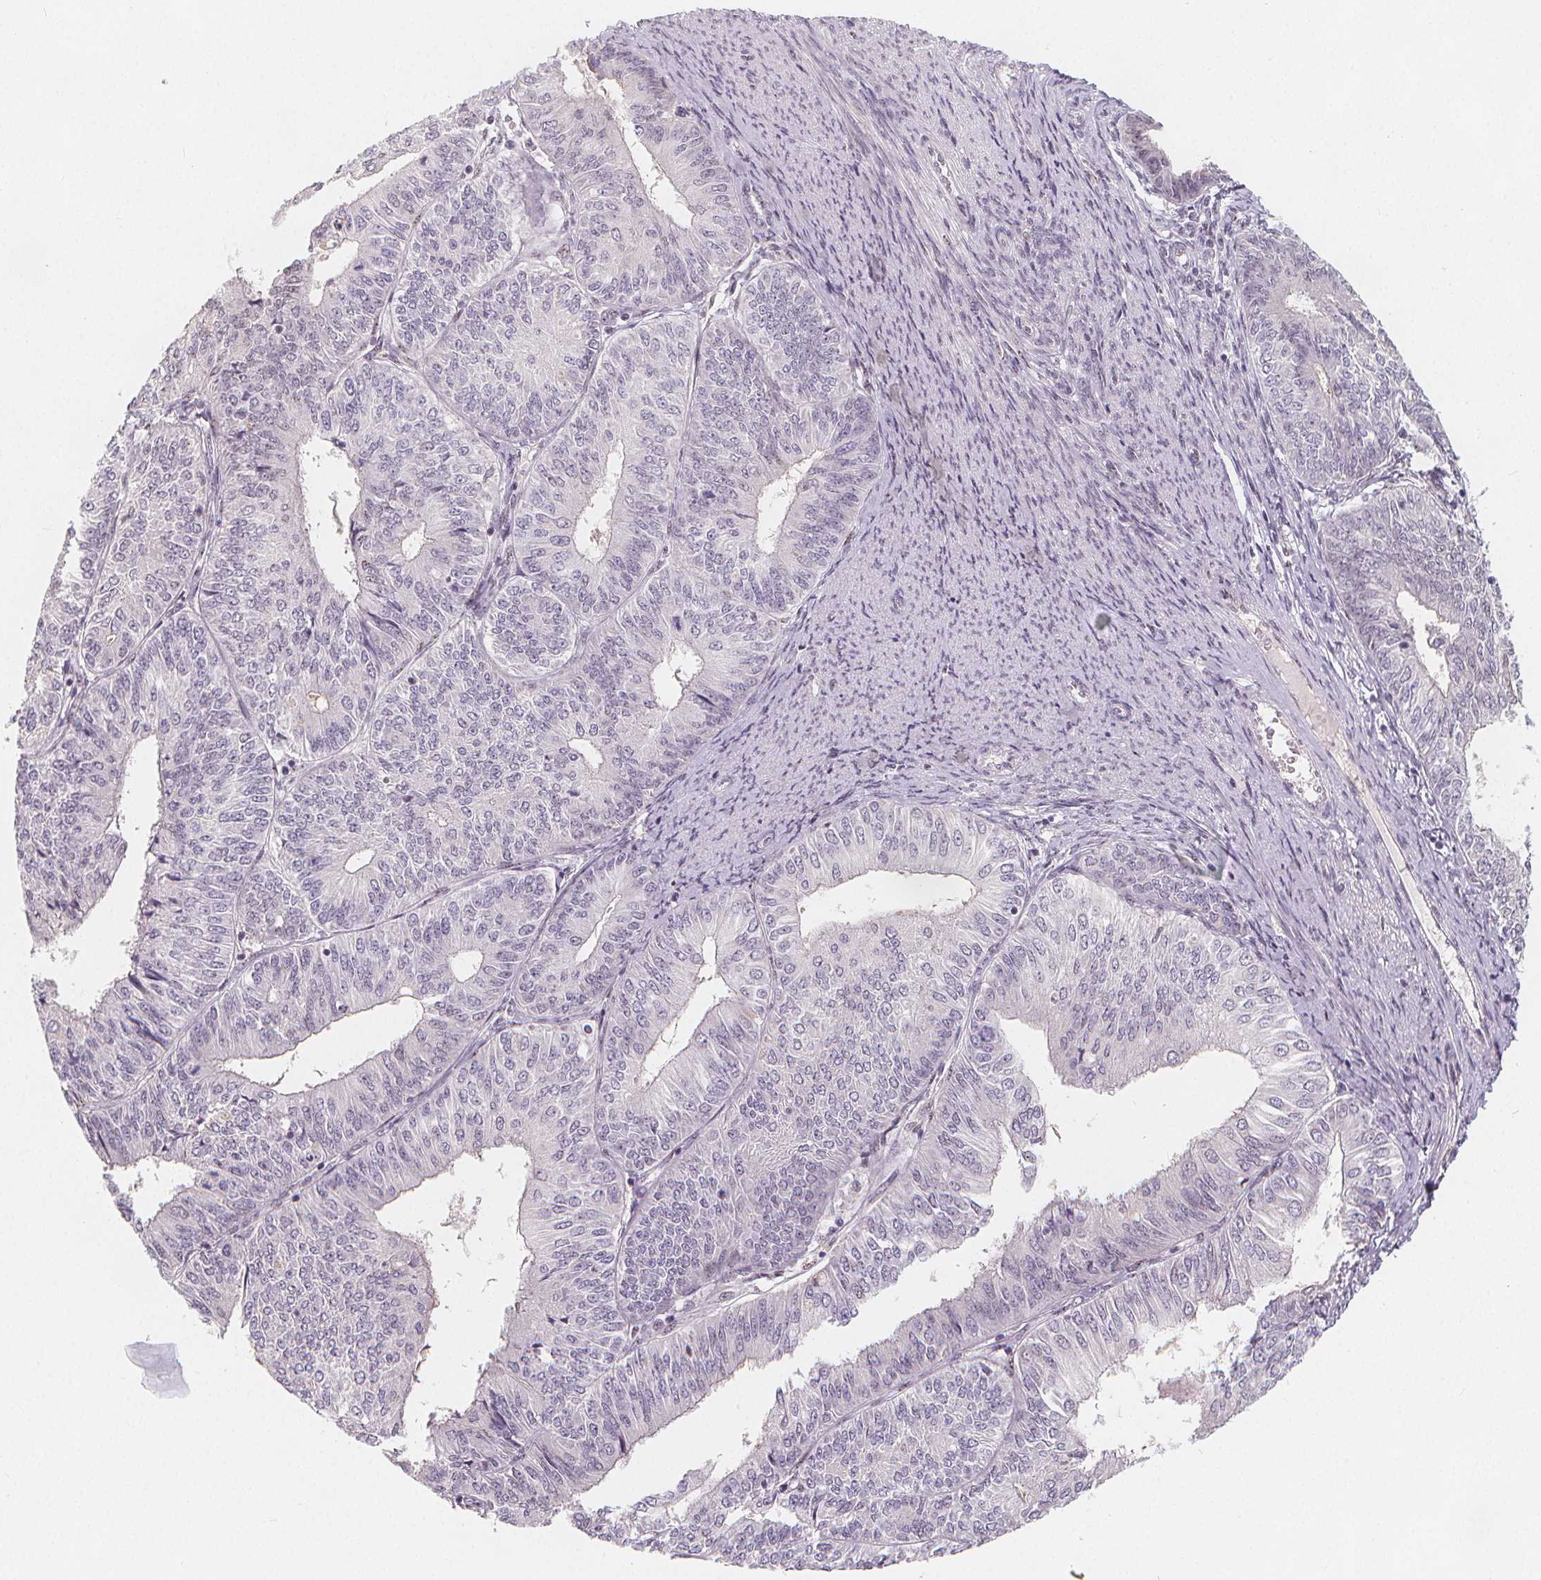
{"staining": {"intensity": "negative", "quantity": "none", "location": "none"}, "tissue": "endometrial cancer", "cell_type": "Tumor cells", "image_type": "cancer", "snomed": [{"axis": "morphology", "description": "Adenocarcinoma, NOS"}, {"axis": "topography", "description": "Endometrium"}], "caption": "An IHC micrograph of endometrial cancer (adenocarcinoma) is shown. There is no staining in tumor cells of endometrial cancer (adenocarcinoma). (DAB IHC visualized using brightfield microscopy, high magnification).", "gene": "DRC3", "patient": {"sex": "female", "age": 58}}